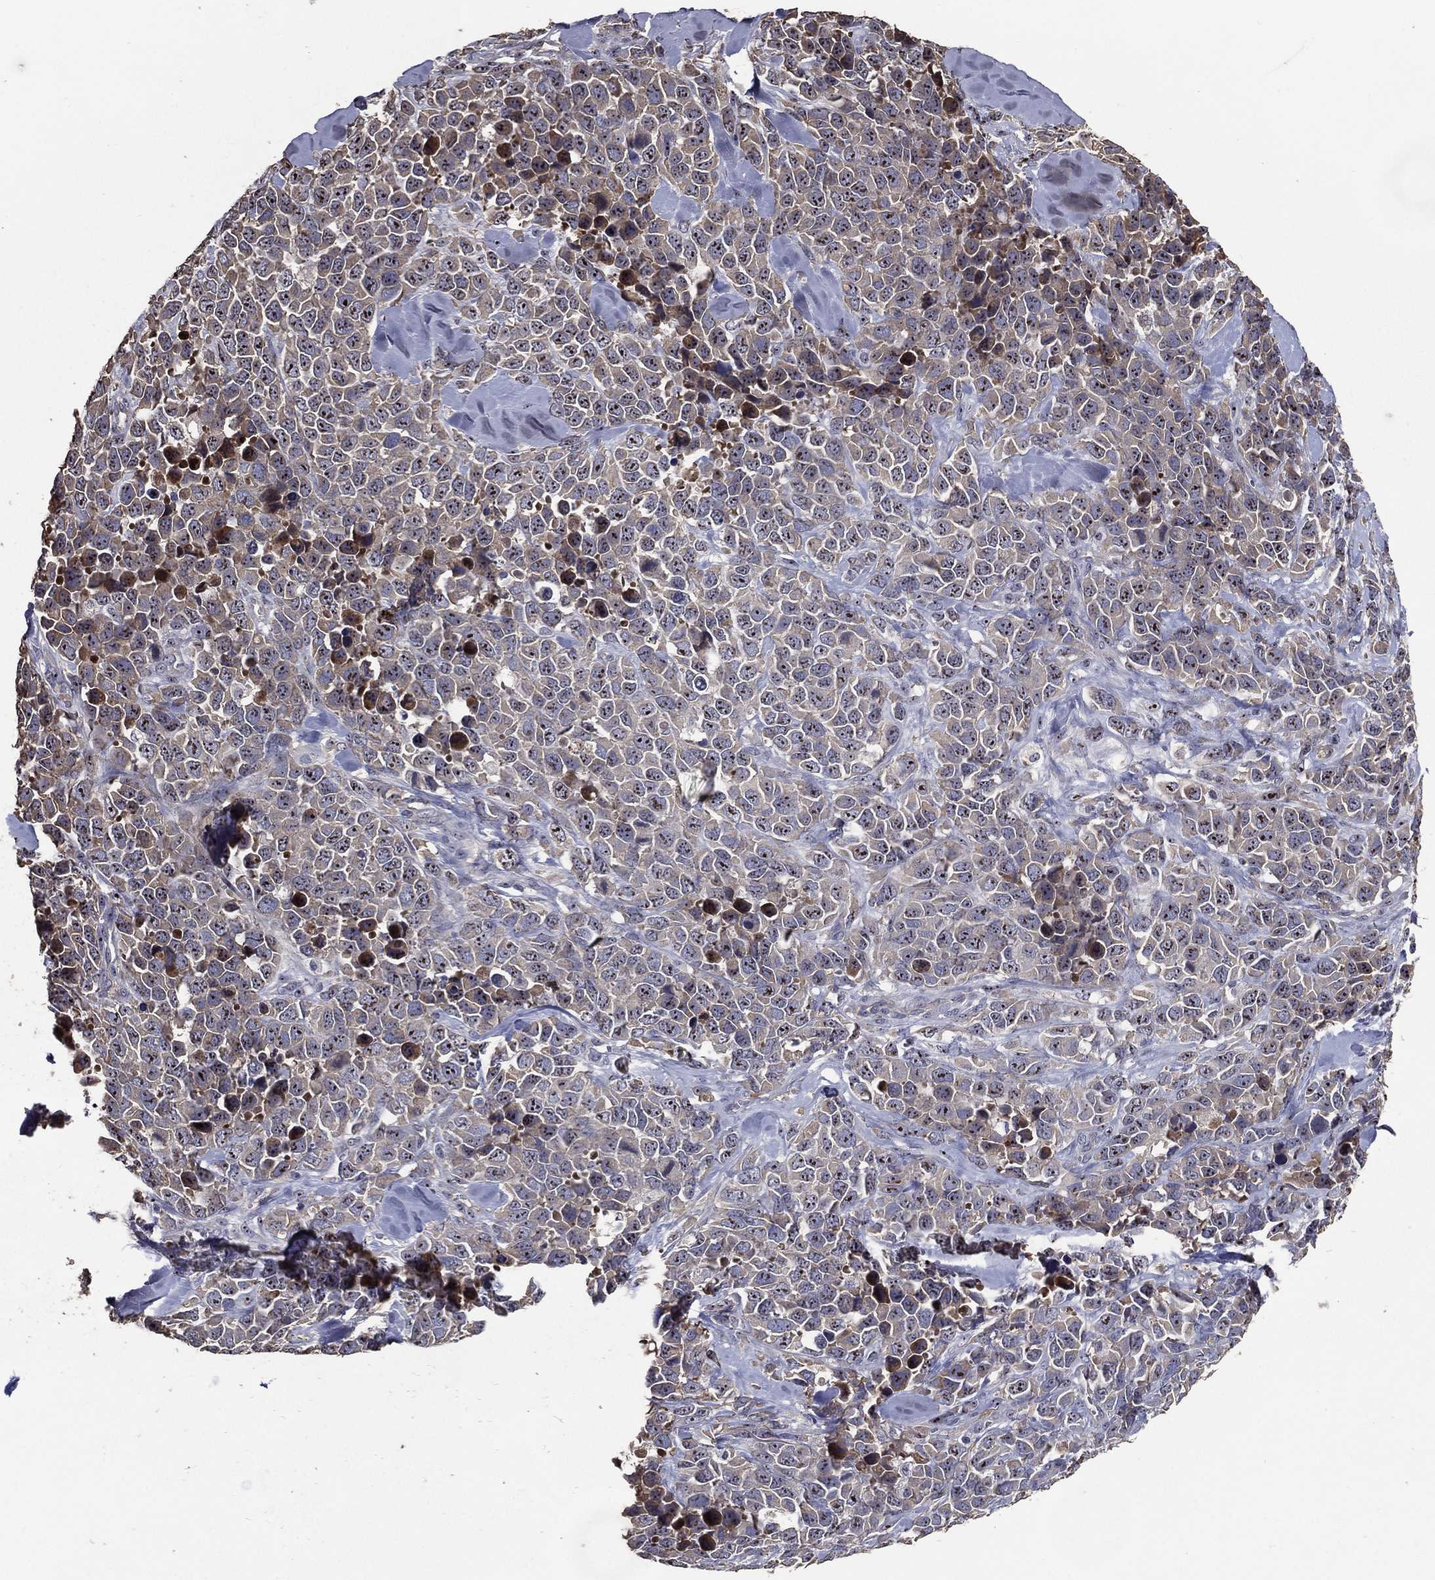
{"staining": {"intensity": "weak", "quantity": "<25%", "location": "cytoplasmic/membranous"}, "tissue": "melanoma", "cell_type": "Tumor cells", "image_type": "cancer", "snomed": [{"axis": "morphology", "description": "Malignant melanoma, Metastatic site"}, {"axis": "topography", "description": "Skin"}], "caption": "Melanoma stained for a protein using immunohistochemistry (IHC) exhibits no staining tumor cells.", "gene": "EFNA1", "patient": {"sex": "male", "age": 84}}